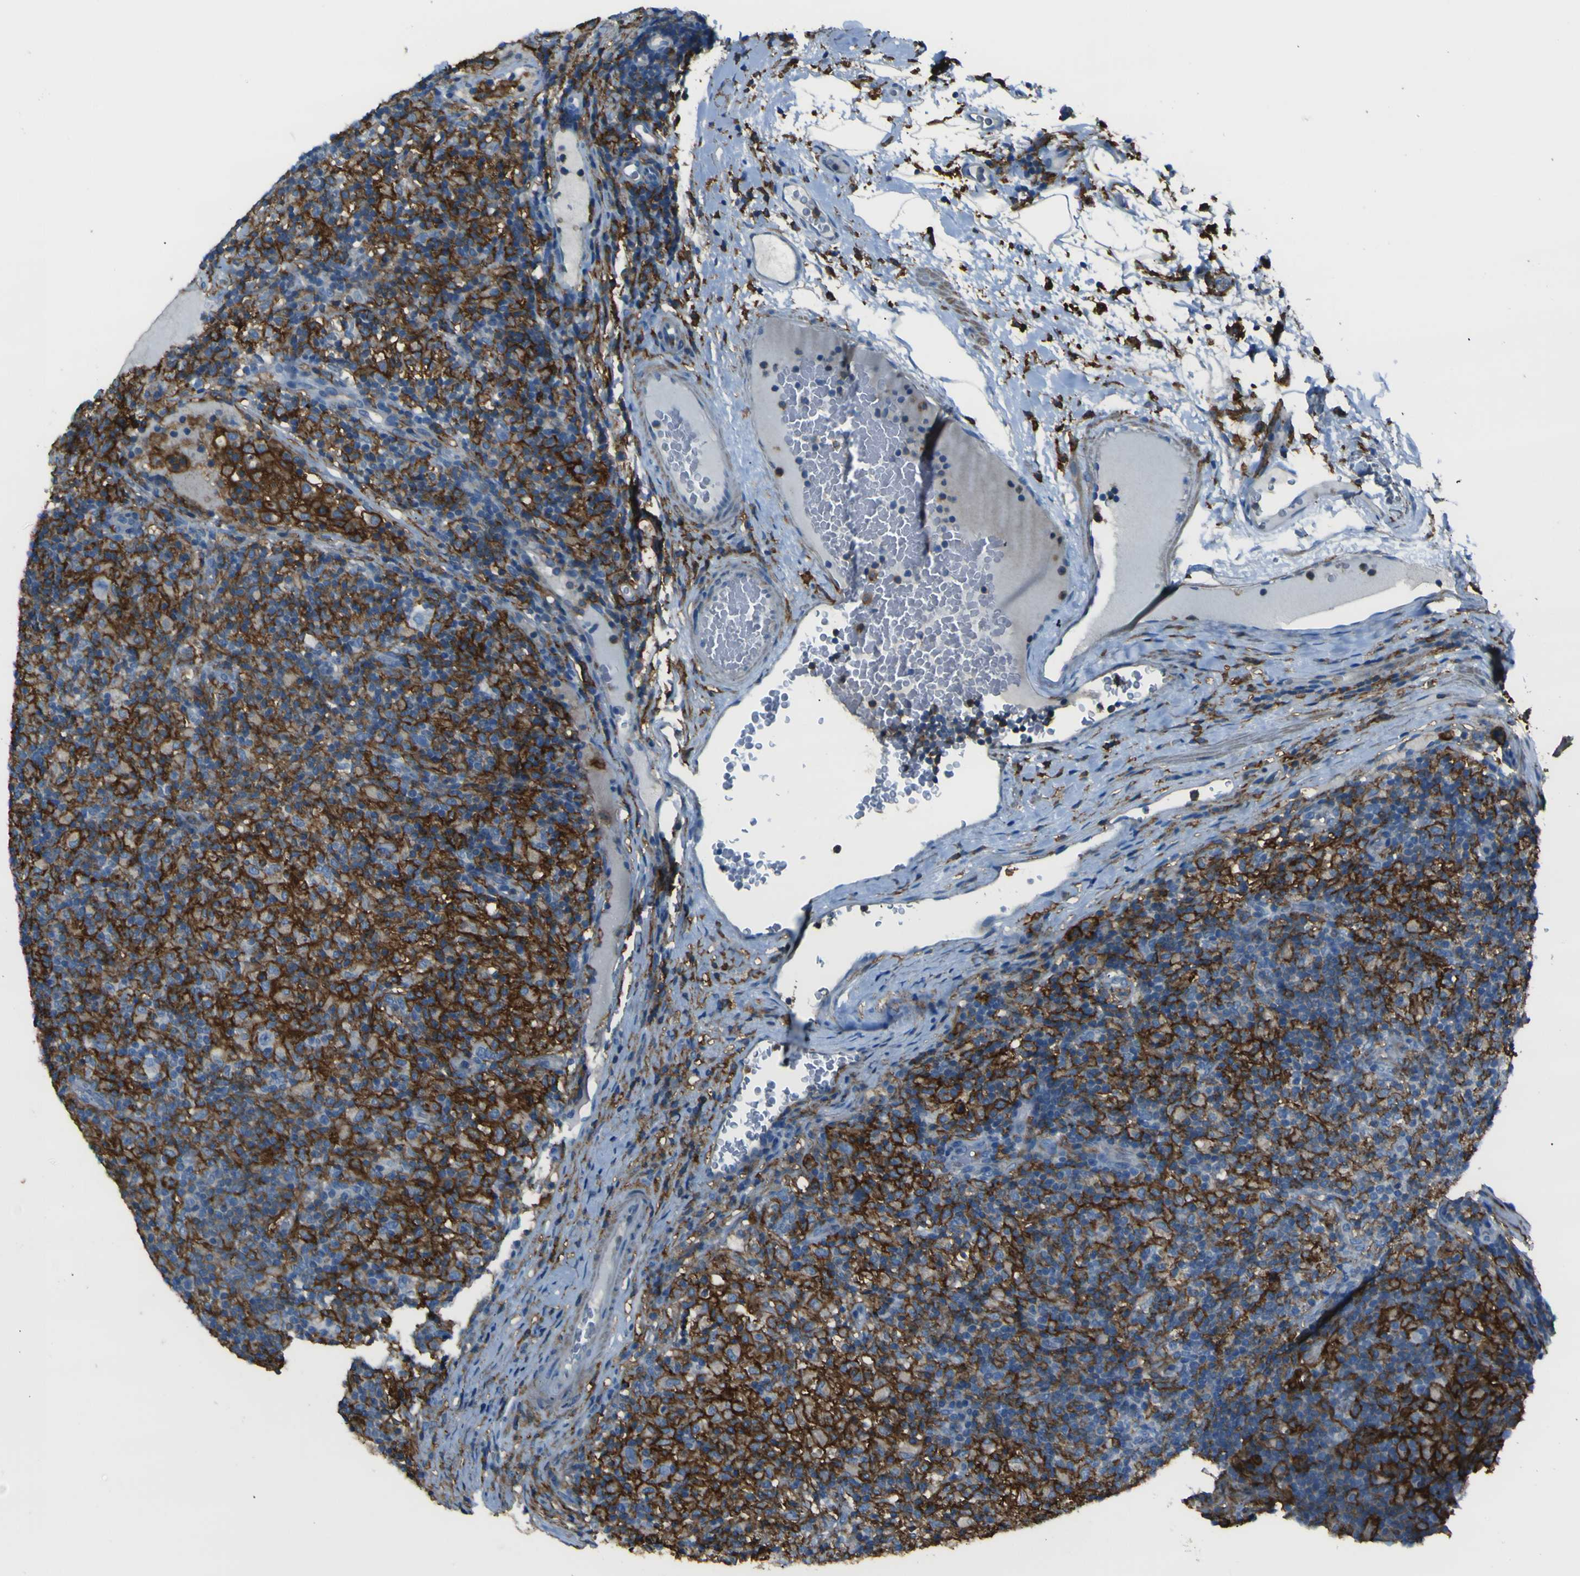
{"staining": {"intensity": "negative", "quantity": "none", "location": "none"}, "tissue": "lymphoma", "cell_type": "Tumor cells", "image_type": "cancer", "snomed": [{"axis": "morphology", "description": "Hodgkin's disease, NOS"}, {"axis": "topography", "description": "Lymph node"}], "caption": "DAB (3,3'-diaminobenzidine) immunohistochemical staining of Hodgkin's disease exhibits no significant positivity in tumor cells. The staining is performed using DAB brown chromogen with nuclei counter-stained in using hematoxylin.", "gene": "LAIR1", "patient": {"sex": "male", "age": 70}}